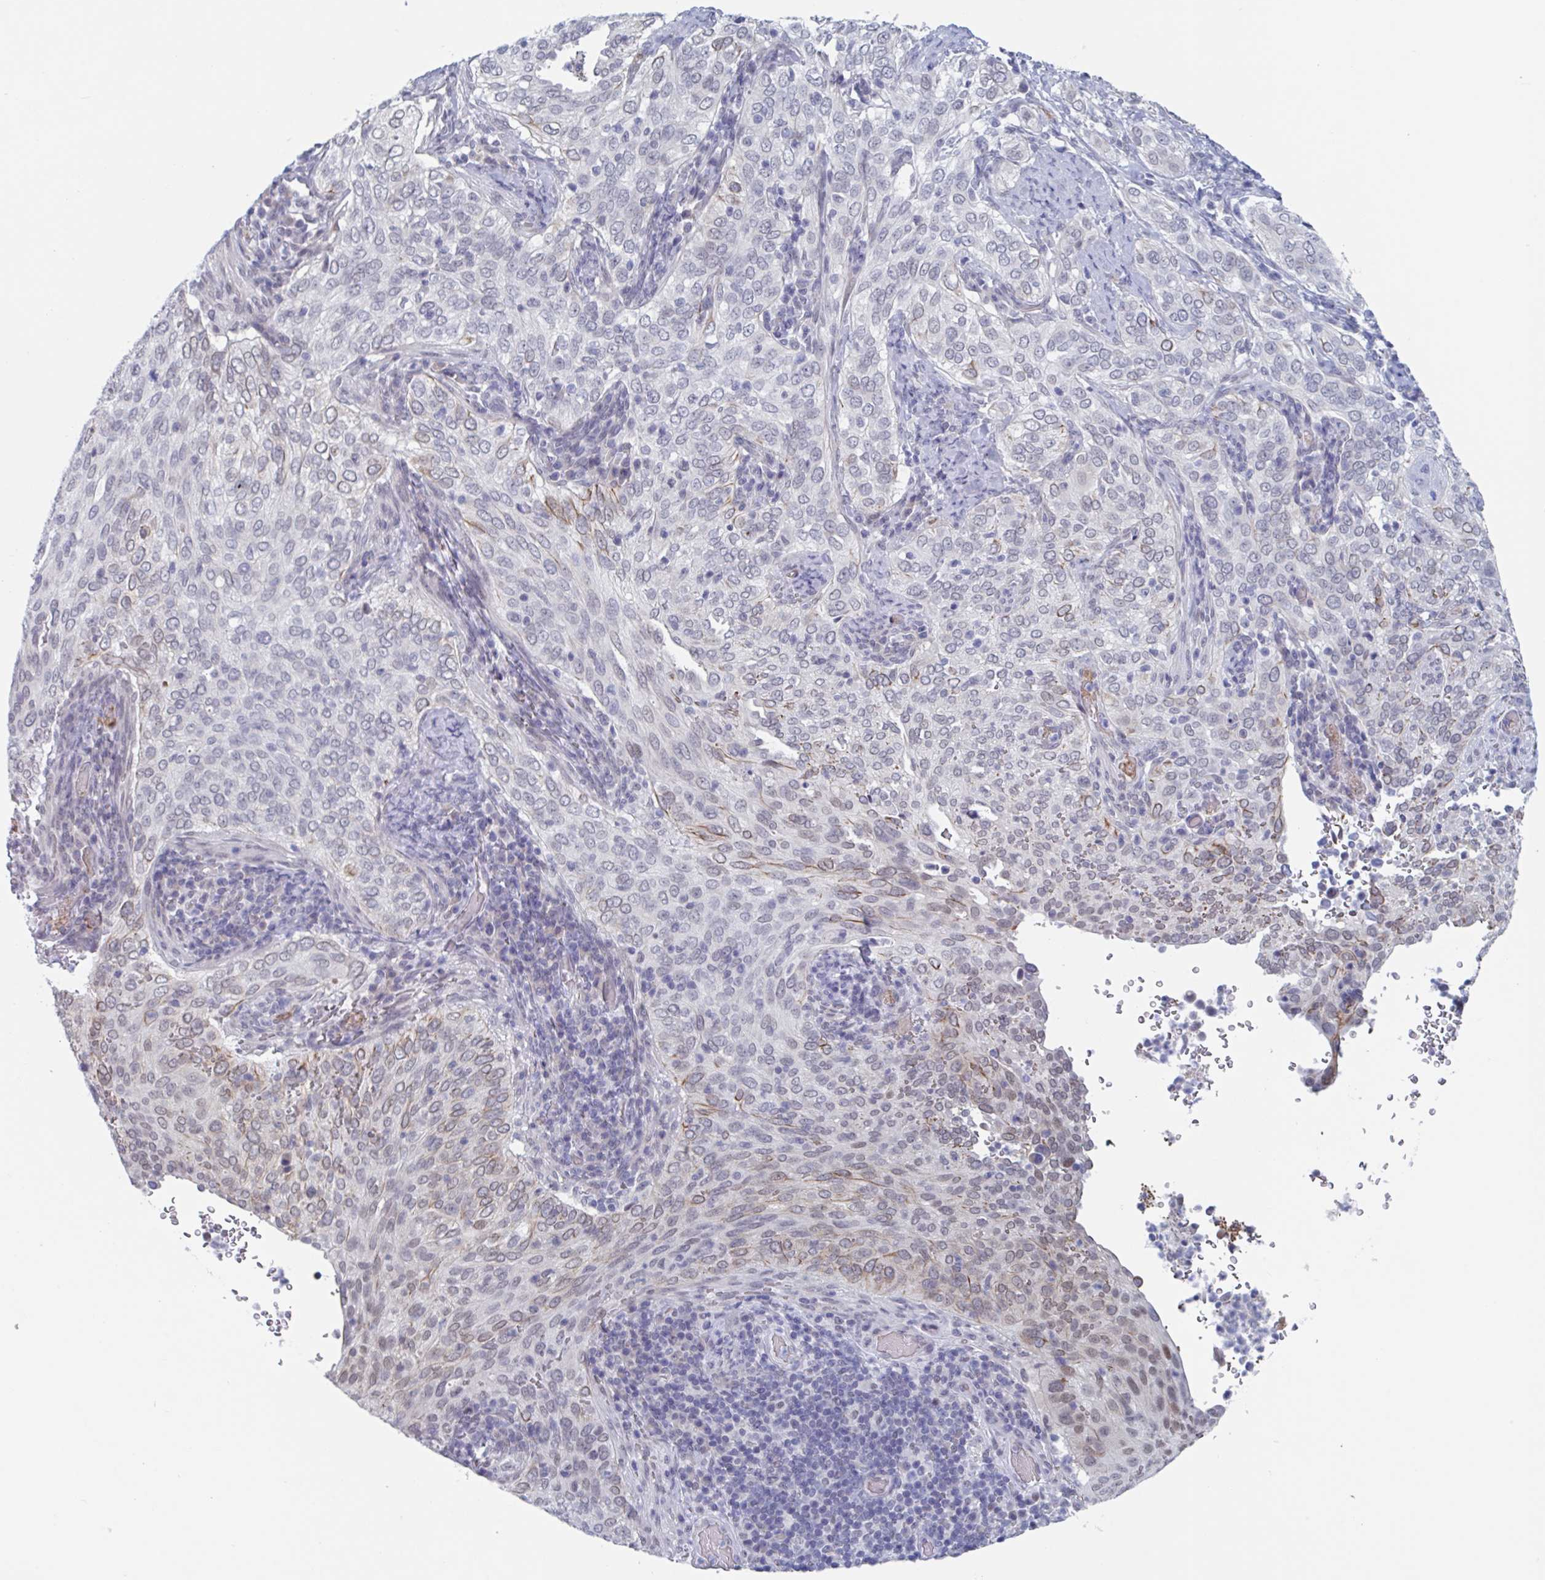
{"staining": {"intensity": "moderate", "quantity": "<25%", "location": "cytoplasmic/membranous"}, "tissue": "cervical cancer", "cell_type": "Tumor cells", "image_type": "cancer", "snomed": [{"axis": "morphology", "description": "Squamous cell carcinoma, NOS"}, {"axis": "topography", "description": "Cervix"}], "caption": "The histopathology image demonstrates a brown stain indicating the presence of a protein in the cytoplasmic/membranous of tumor cells in cervical squamous cell carcinoma. The protein of interest is stained brown, and the nuclei are stained in blue (DAB IHC with brightfield microscopy, high magnification).", "gene": "KDM4D", "patient": {"sex": "female", "age": 38}}